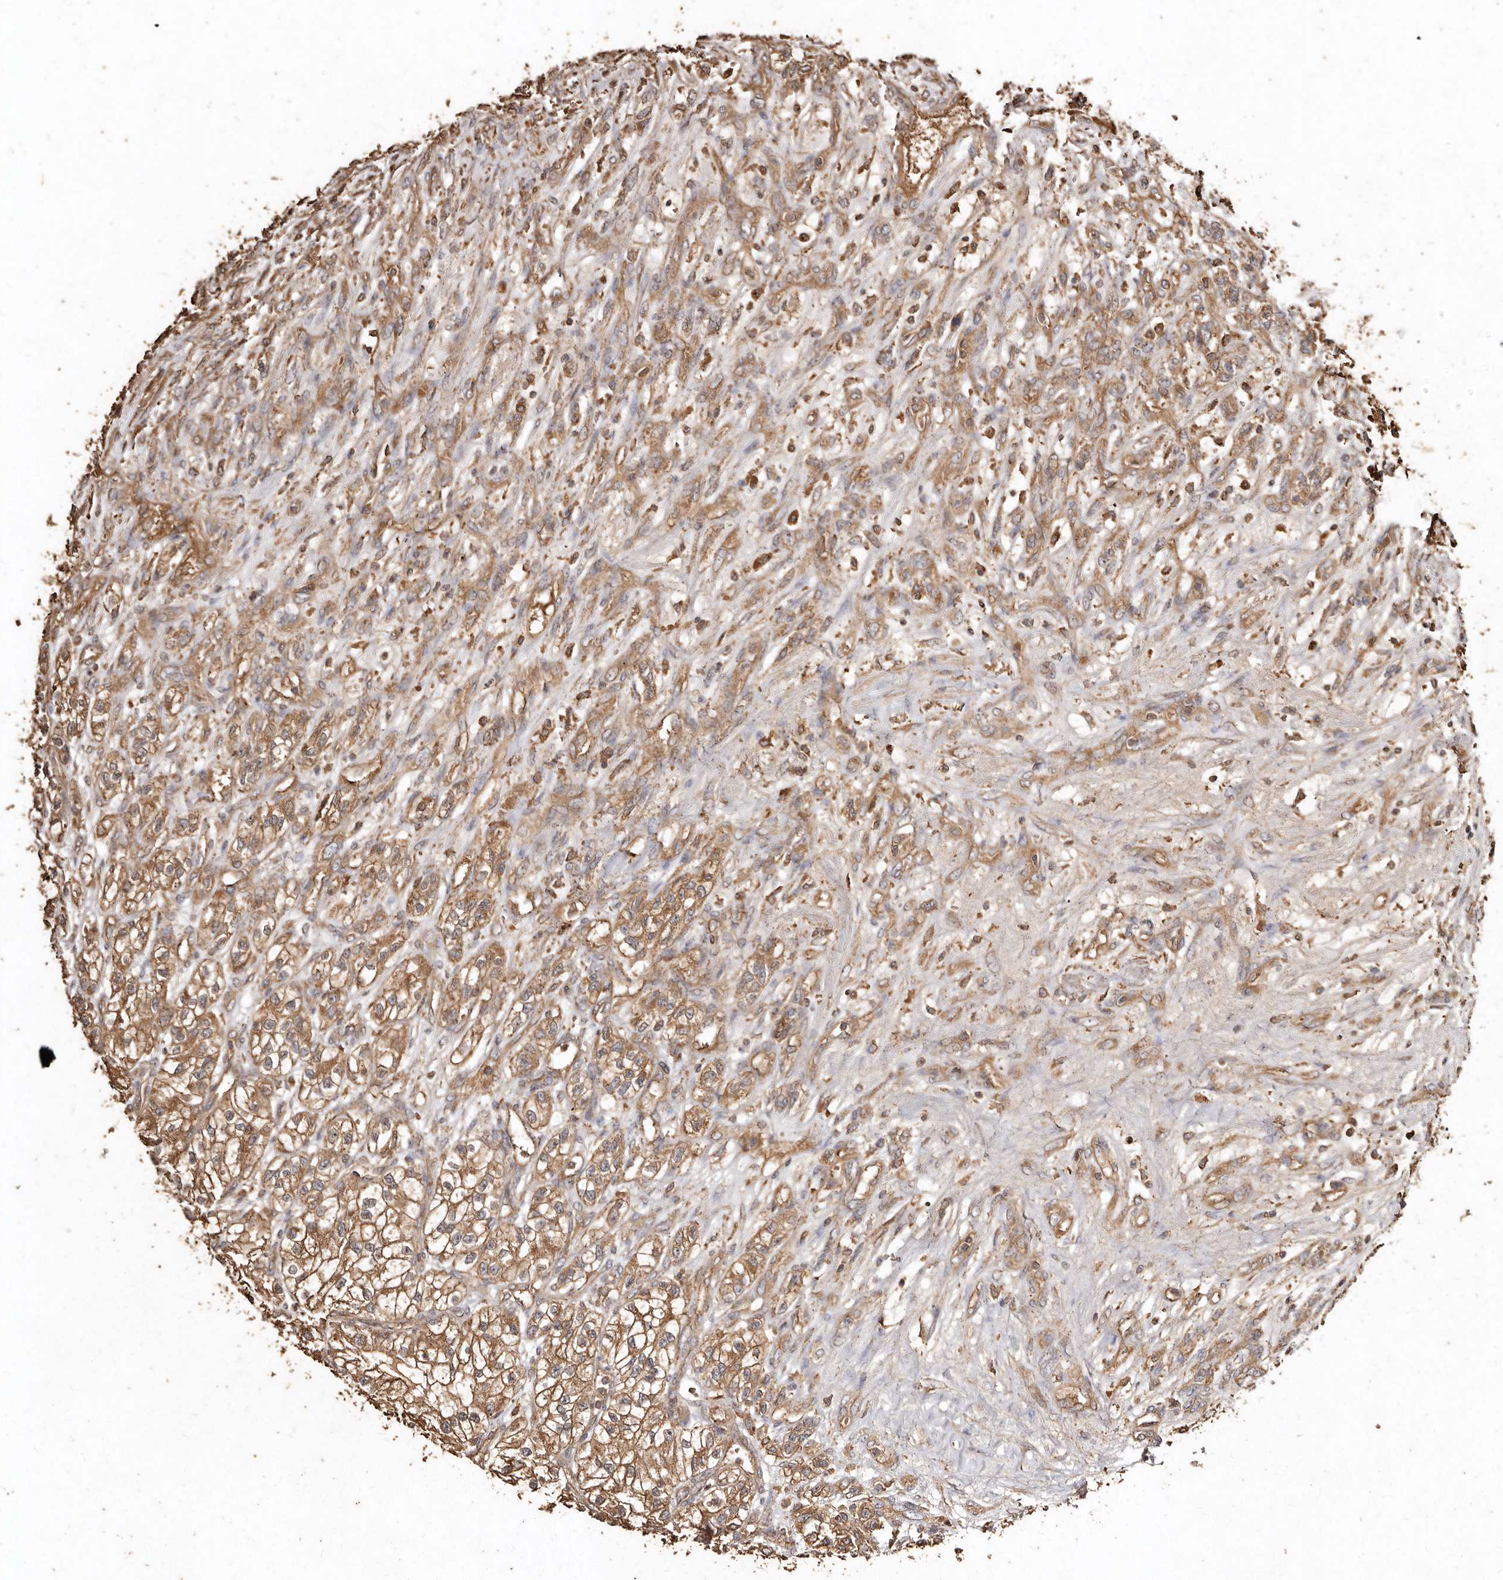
{"staining": {"intensity": "moderate", "quantity": ">75%", "location": "cytoplasmic/membranous"}, "tissue": "renal cancer", "cell_type": "Tumor cells", "image_type": "cancer", "snomed": [{"axis": "morphology", "description": "Adenocarcinoma, NOS"}, {"axis": "topography", "description": "Kidney"}], "caption": "Human renal cancer (adenocarcinoma) stained with a protein marker demonstrates moderate staining in tumor cells.", "gene": "FARS2", "patient": {"sex": "female", "age": 57}}